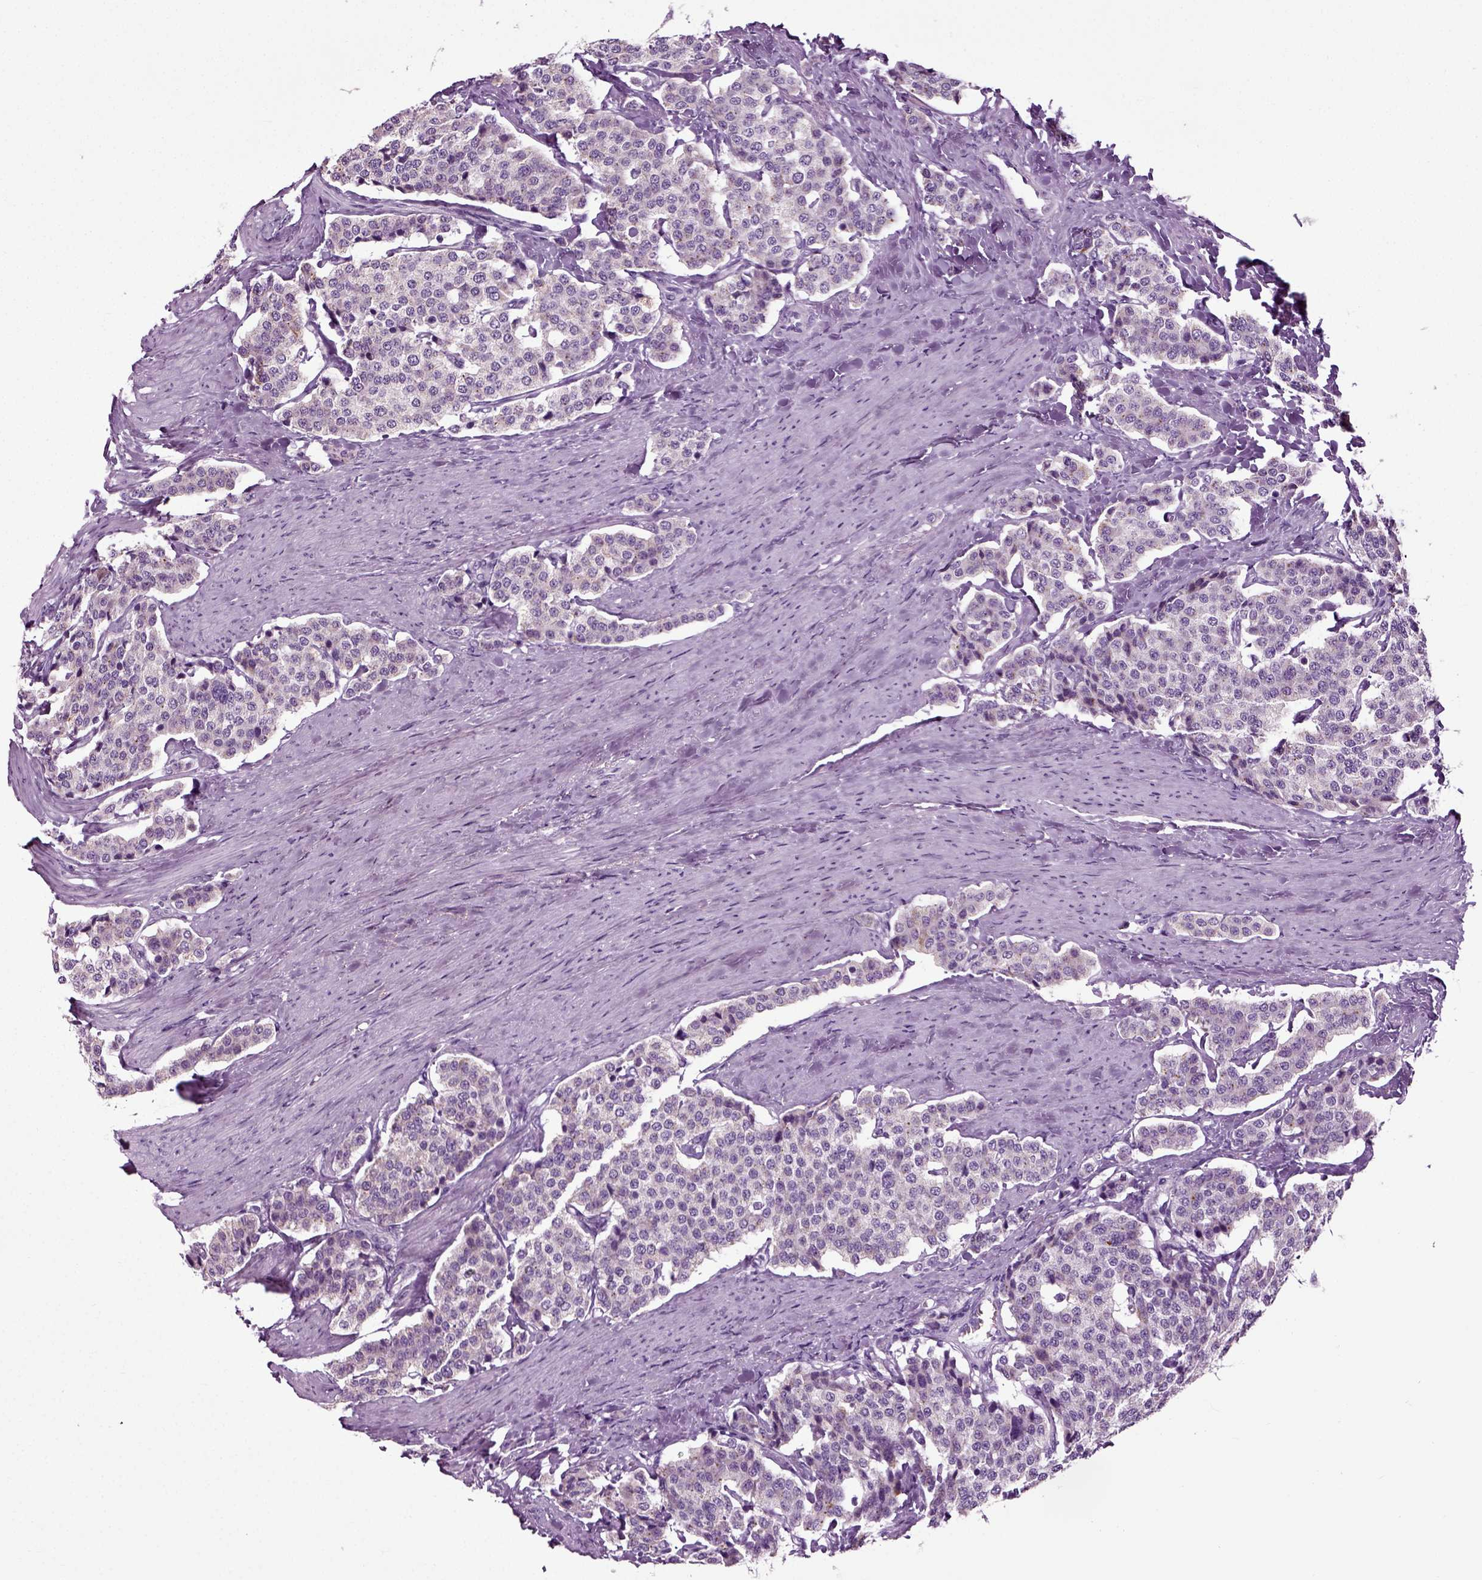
{"staining": {"intensity": "negative", "quantity": "none", "location": "none"}, "tissue": "carcinoid", "cell_type": "Tumor cells", "image_type": "cancer", "snomed": [{"axis": "morphology", "description": "Carcinoid, malignant, NOS"}, {"axis": "topography", "description": "Small intestine"}], "caption": "A micrograph of human malignant carcinoid is negative for staining in tumor cells.", "gene": "DNAH10", "patient": {"sex": "female", "age": 58}}